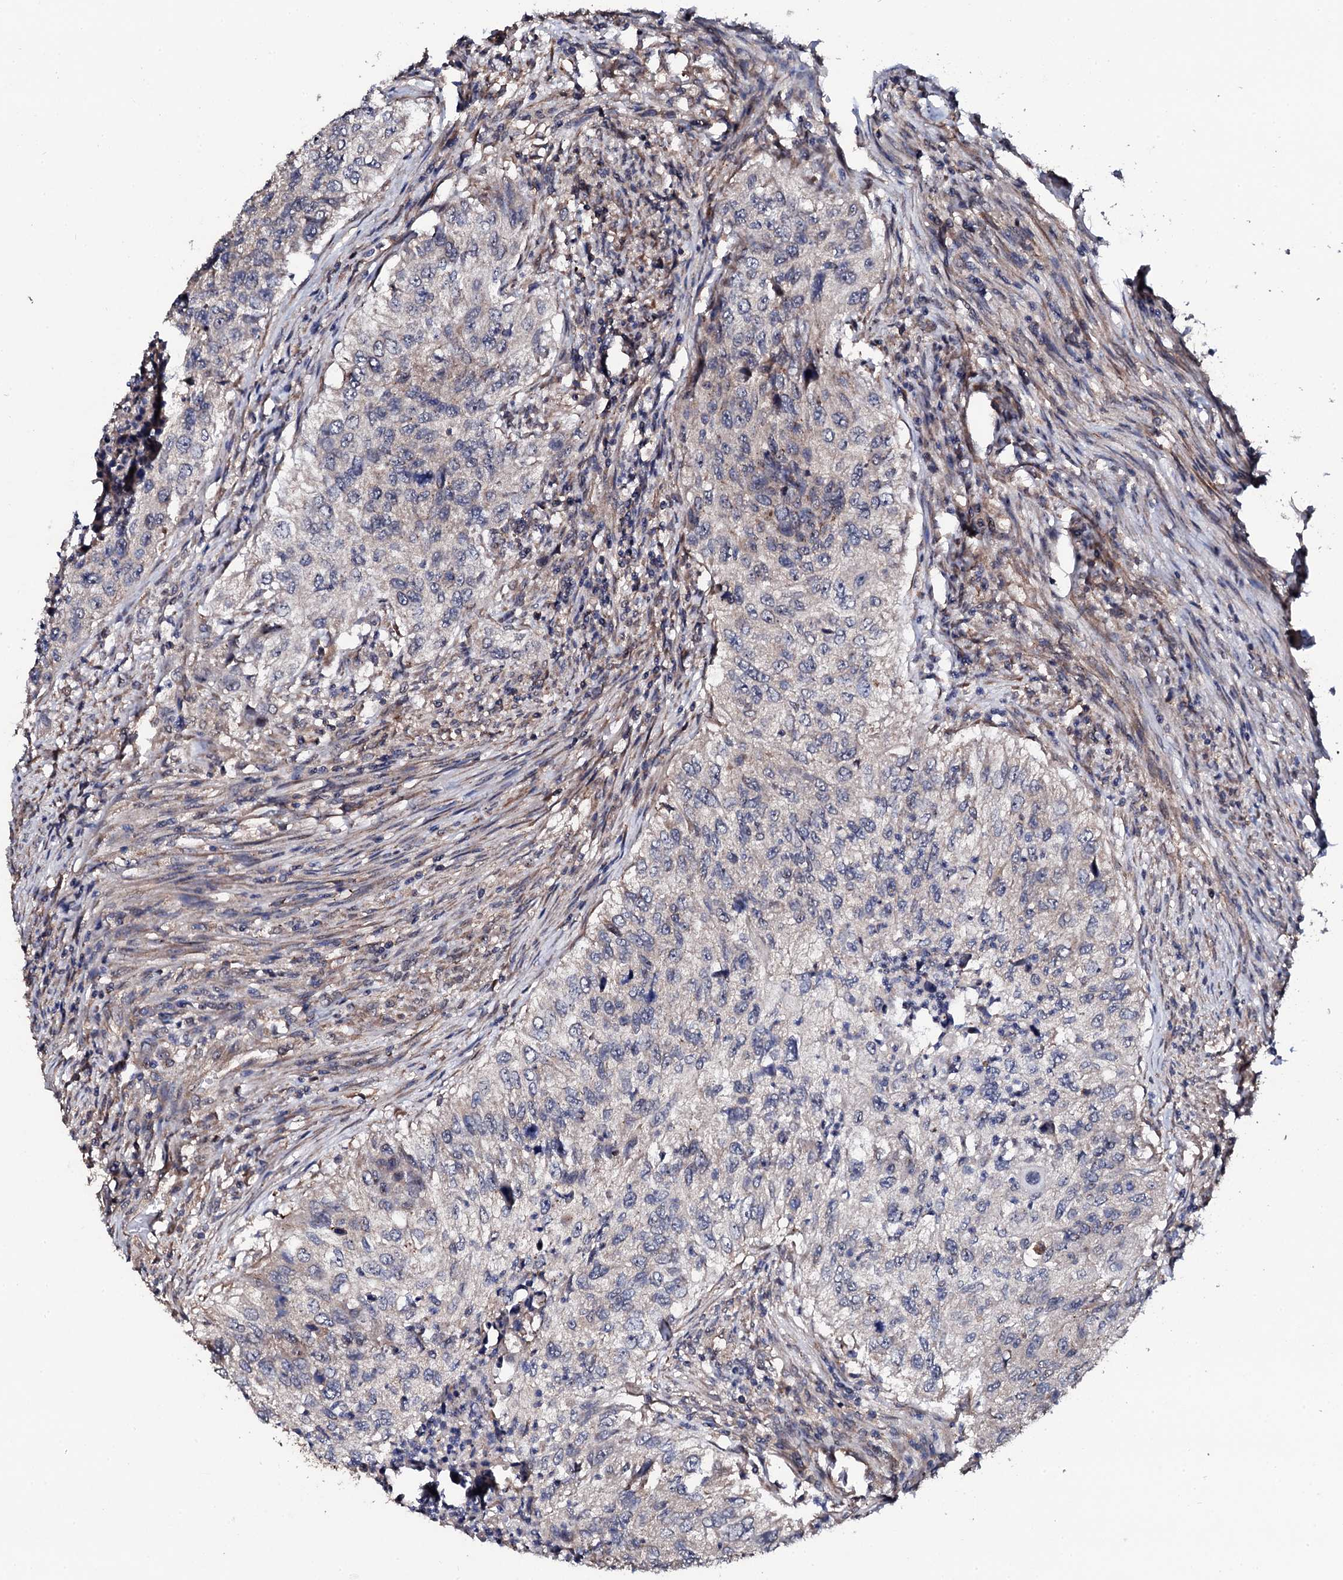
{"staining": {"intensity": "negative", "quantity": "none", "location": "none"}, "tissue": "urothelial cancer", "cell_type": "Tumor cells", "image_type": "cancer", "snomed": [{"axis": "morphology", "description": "Urothelial carcinoma, High grade"}, {"axis": "topography", "description": "Urinary bladder"}], "caption": "A high-resolution photomicrograph shows IHC staining of high-grade urothelial carcinoma, which reveals no significant expression in tumor cells. The staining is performed using DAB (3,3'-diaminobenzidine) brown chromogen with nuclei counter-stained in using hematoxylin.", "gene": "IP6K1", "patient": {"sex": "female", "age": 60}}